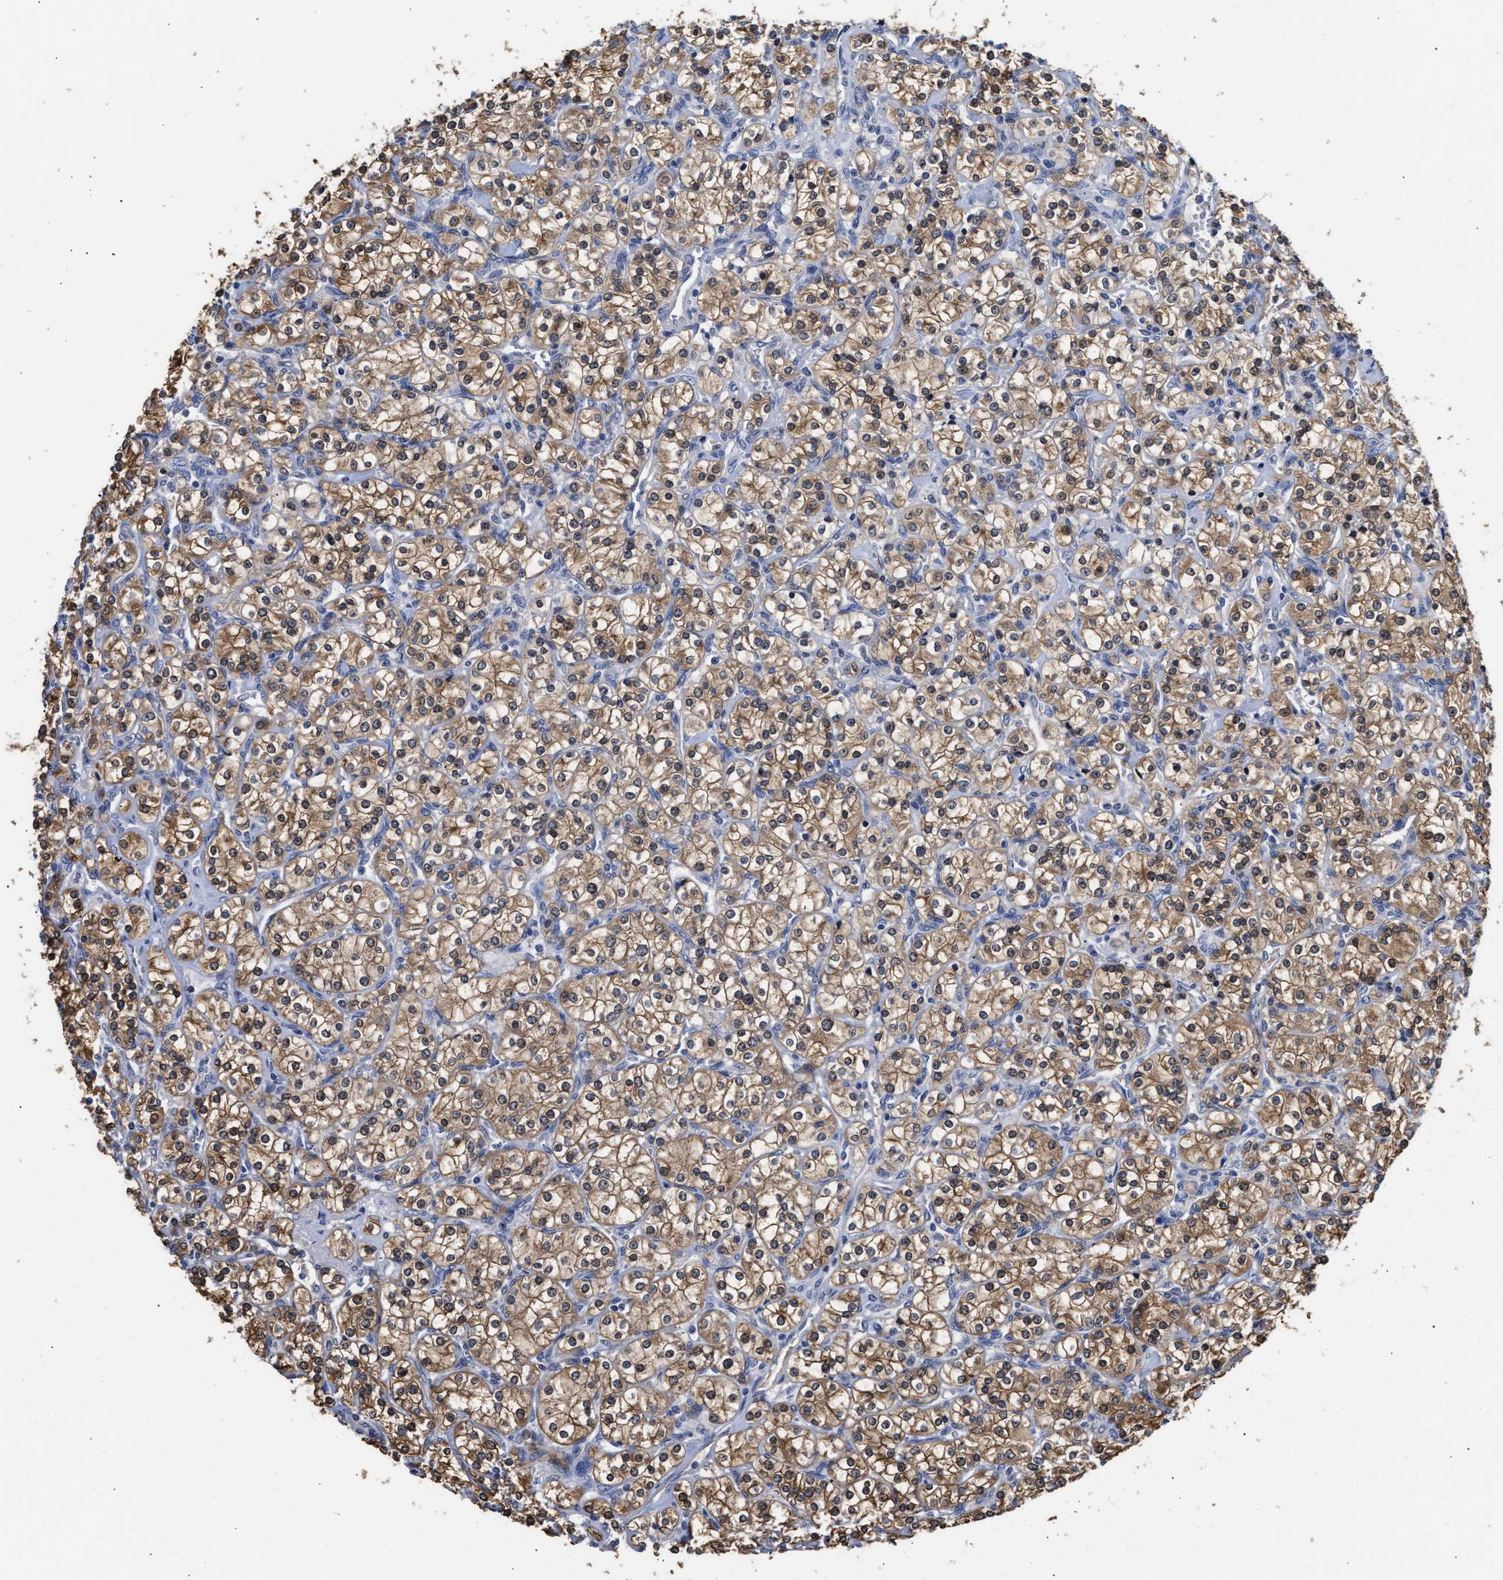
{"staining": {"intensity": "moderate", "quantity": ">75%", "location": "cytoplasmic/membranous"}, "tissue": "renal cancer", "cell_type": "Tumor cells", "image_type": "cancer", "snomed": [{"axis": "morphology", "description": "Adenocarcinoma, NOS"}, {"axis": "topography", "description": "Kidney"}], "caption": "Protein expression analysis of renal cancer demonstrates moderate cytoplasmic/membranous positivity in about >75% of tumor cells. (Brightfield microscopy of DAB IHC at high magnification).", "gene": "KLHDC1", "patient": {"sex": "male", "age": 77}}